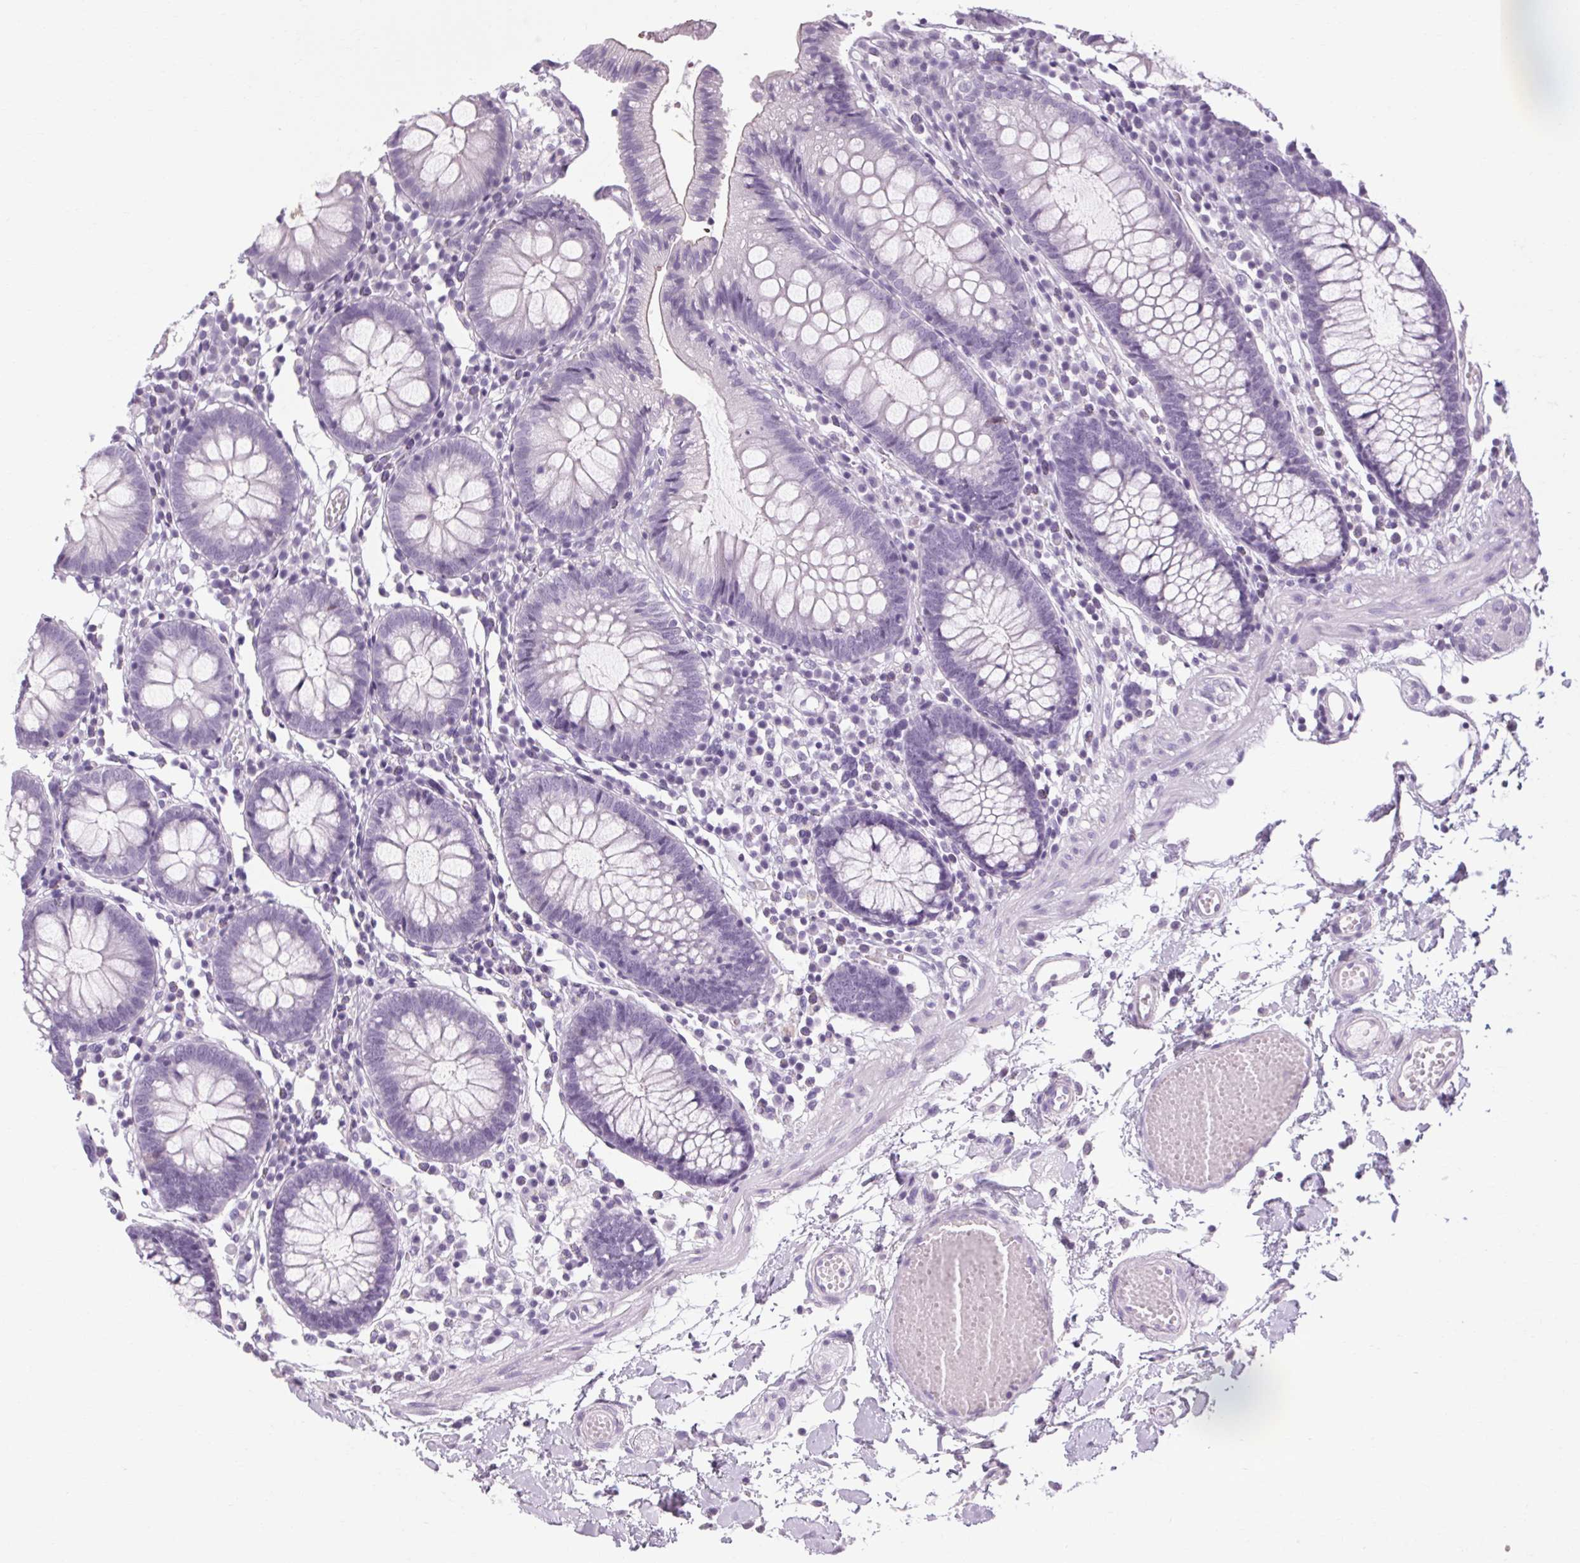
{"staining": {"intensity": "negative", "quantity": "none", "location": "none"}, "tissue": "colon", "cell_type": "Endothelial cells", "image_type": "normal", "snomed": [{"axis": "morphology", "description": "Normal tissue, NOS"}, {"axis": "morphology", "description": "Adenocarcinoma, NOS"}, {"axis": "topography", "description": "Colon"}], "caption": "The IHC micrograph has no significant staining in endothelial cells of colon. (Stains: DAB (3,3'-diaminobenzidine) IHC with hematoxylin counter stain, Microscopy: brightfield microscopy at high magnification).", "gene": "POMC", "patient": {"sex": "male", "age": 83}}